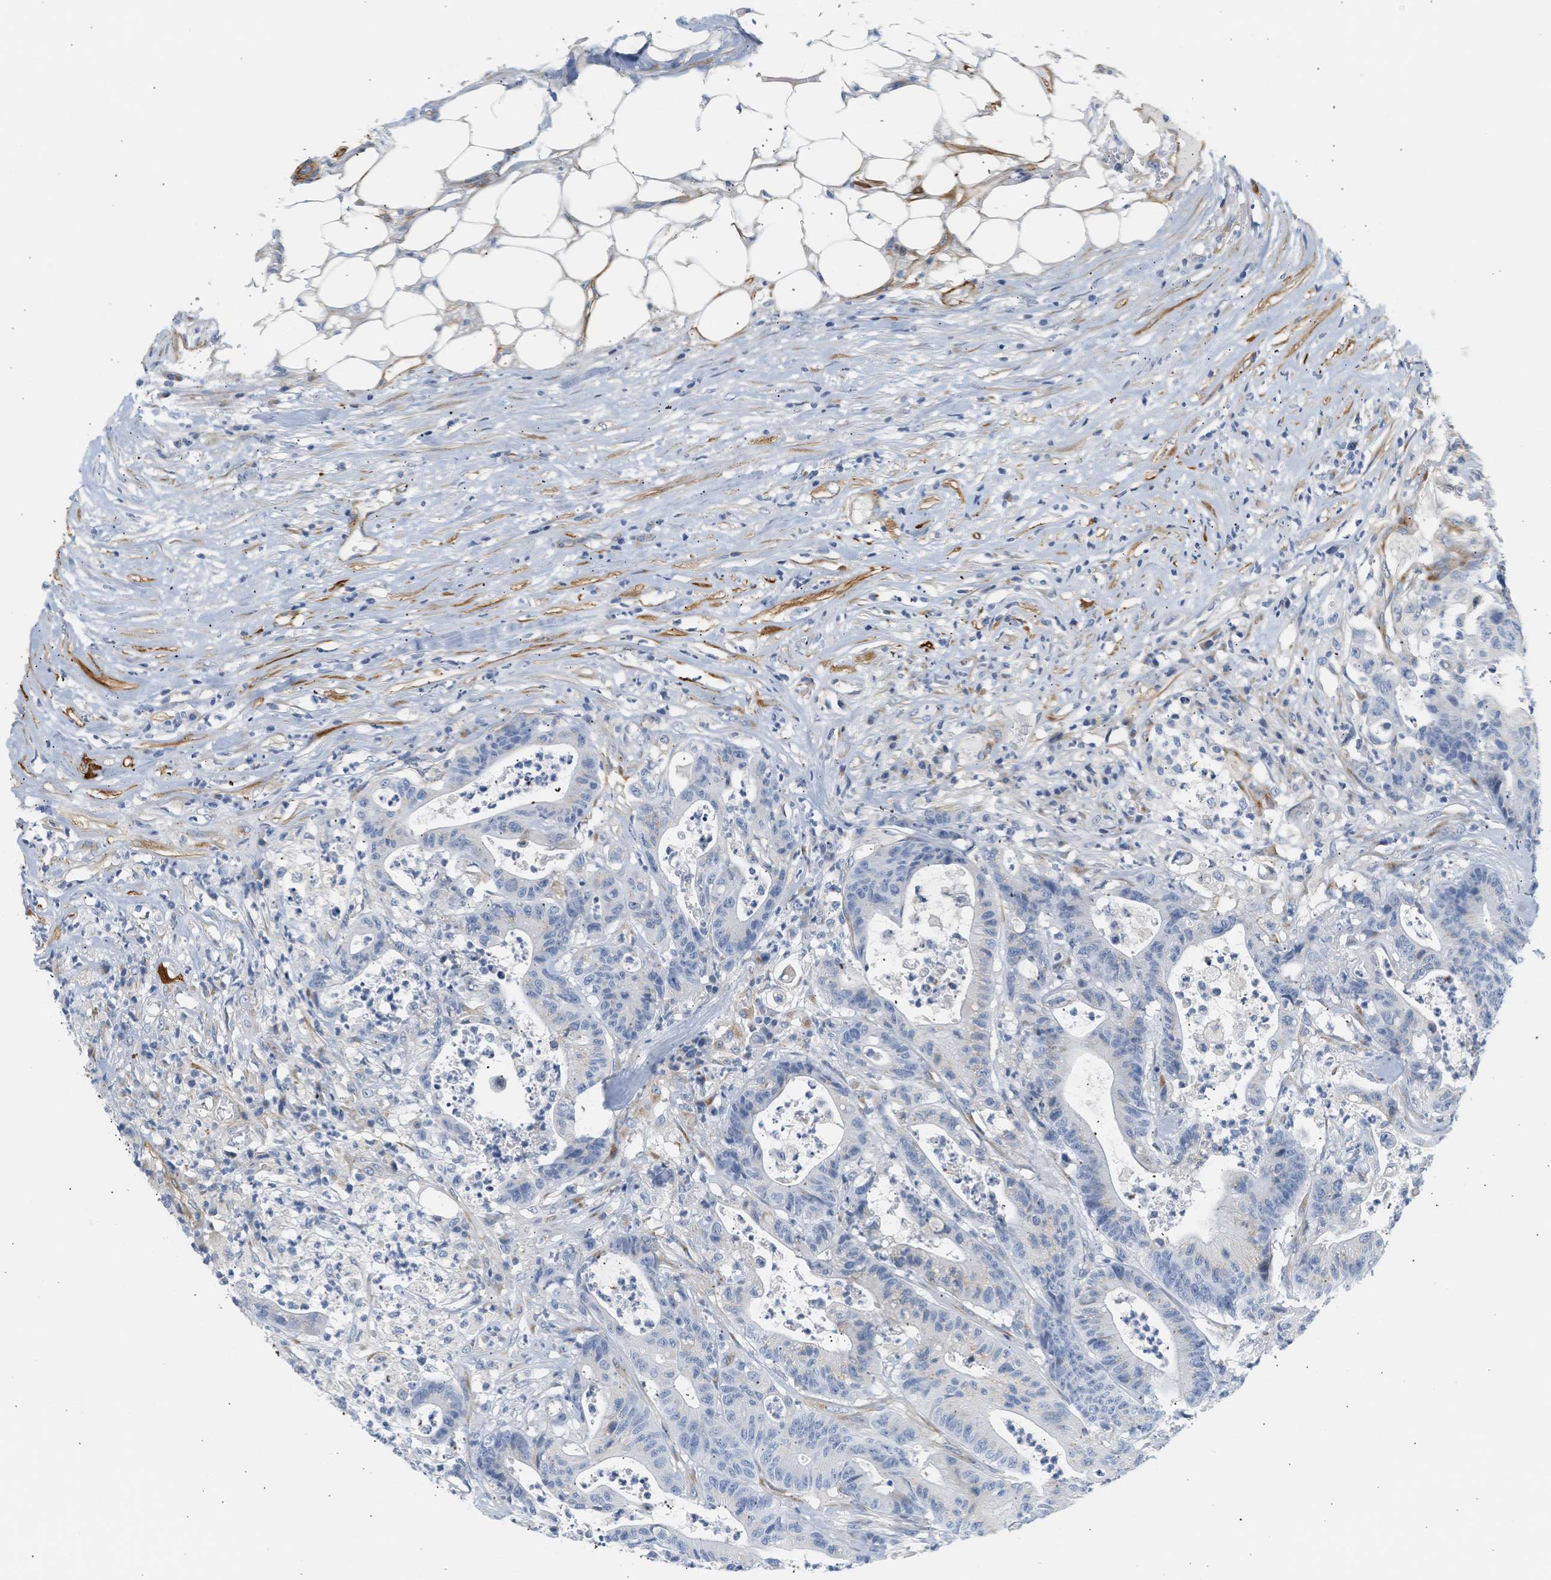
{"staining": {"intensity": "negative", "quantity": "none", "location": "none"}, "tissue": "colorectal cancer", "cell_type": "Tumor cells", "image_type": "cancer", "snomed": [{"axis": "morphology", "description": "Adenocarcinoma, NOS"}, {"axis": "topography", "description": "Colon"}], "caption": "IHC image of colorectal cancer stained for a protein (brown), which displays no positivity in tumor cells.", "gene": "SLC30A7", "patient": {"sex": "female", "age": 84}}